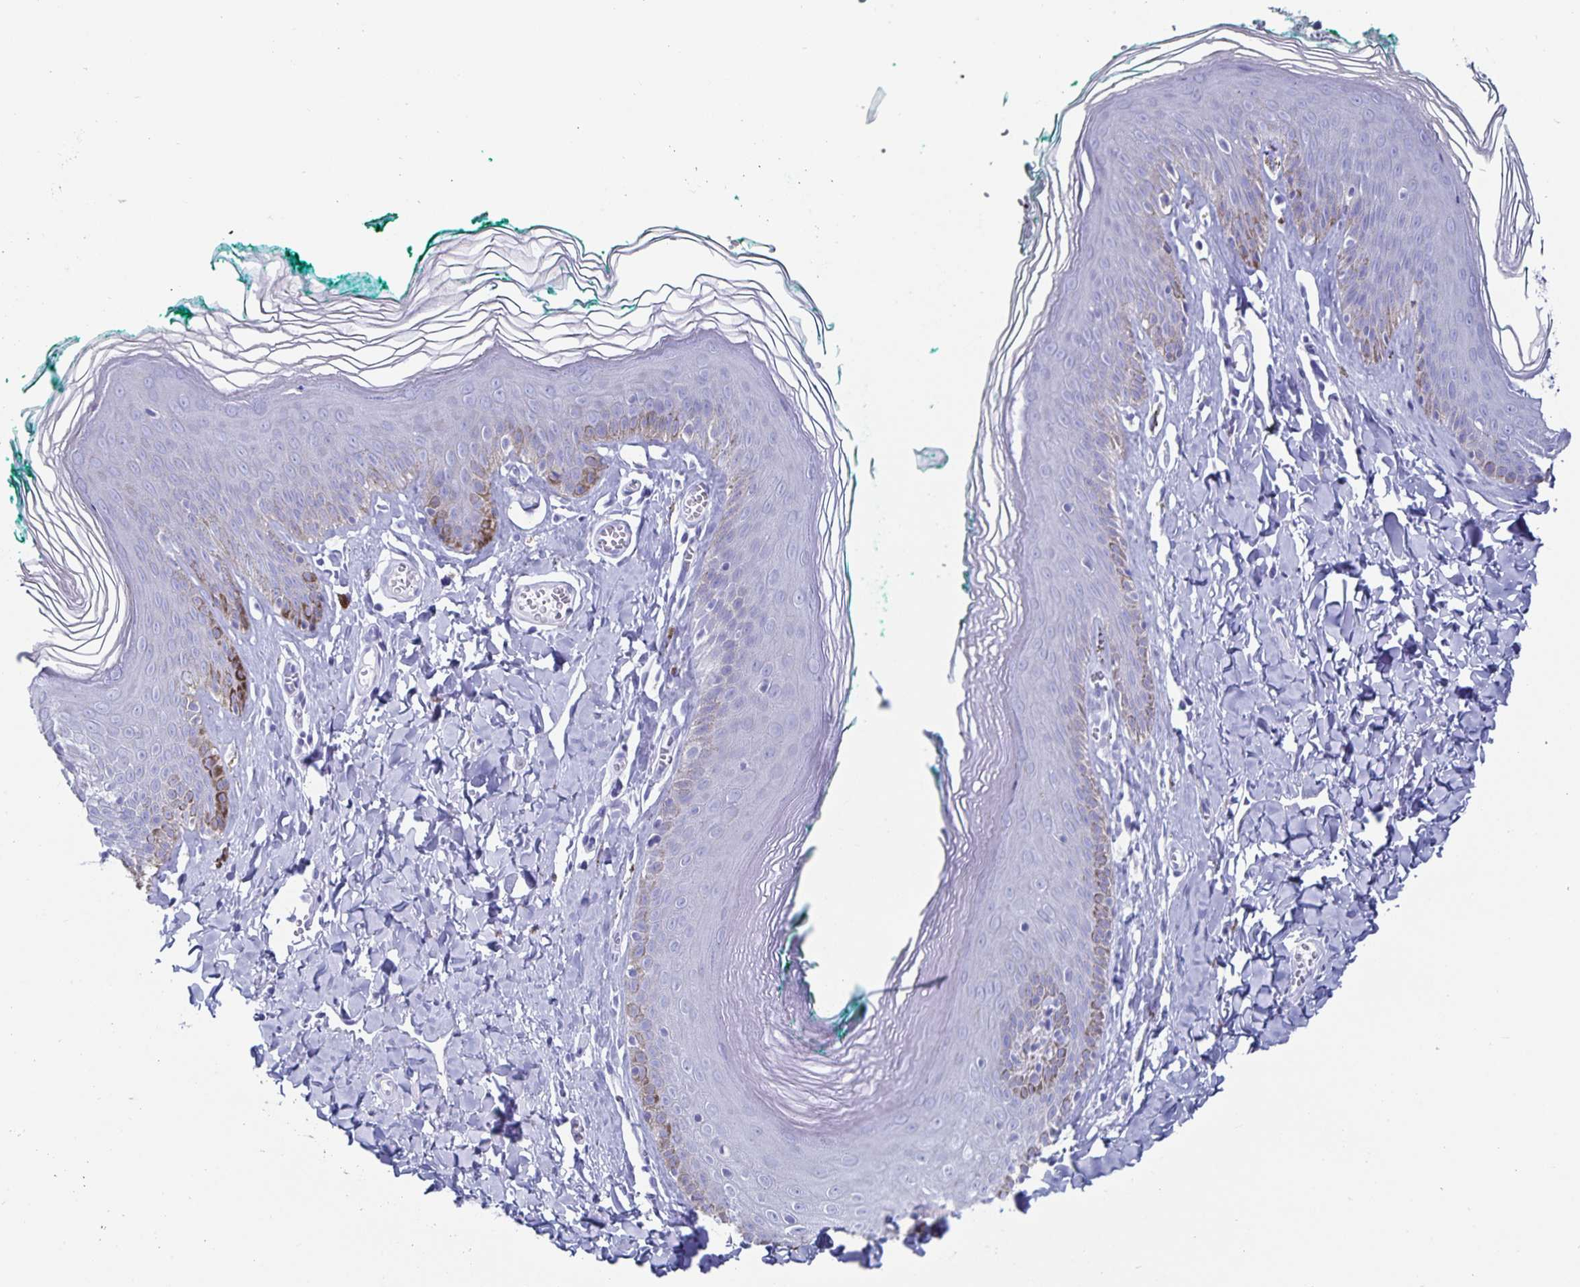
{"staining": {"intensity": "negative", "quantity": "none", "location": "none"}, "tissue": "skin", "cell_type": "Epidermal cells", "image_type": "normal", "snomed": [{"axis": "morphology", "description": "Normal tissue, NOS"}, {"axis": "topography", "description": "Vulva"}, {"axis": "topography", "description": "Peripheral nerve tissue"}], "caption": "Immunohistochemistry of unremarkable human skin reveals no positivity in epidermal cells.", "gene": "C19orf73", "patient": {"sex": "female", "age": 66}}